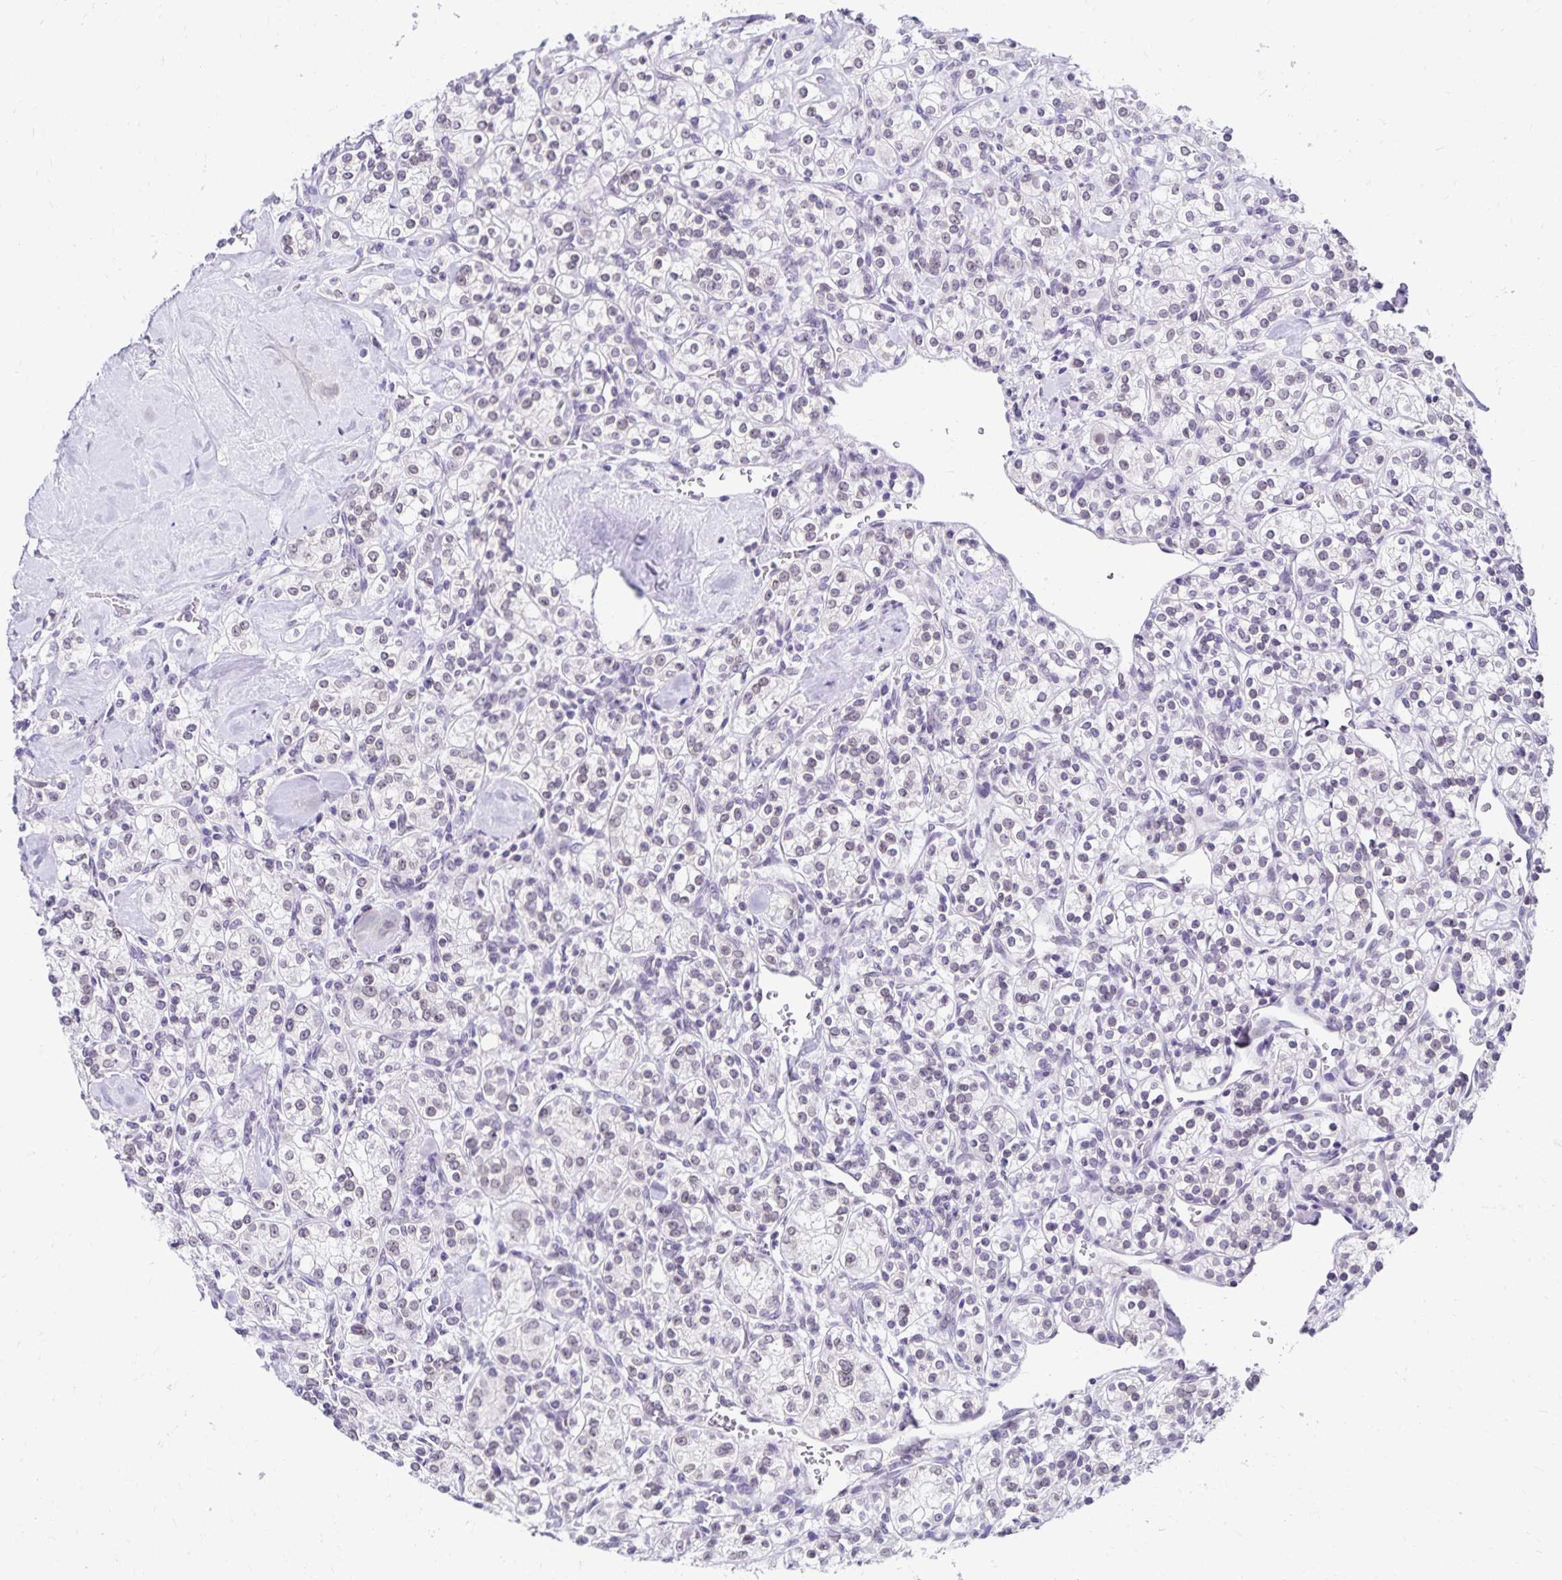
{"staining": {"intensity": "negative", "quantity": "none", "location": "none"}, "tissue": "renal cancer", "cell_type": "Tumor cells", "image_type": "cancer", "snomed": [{"axis": "morphology", "description": "Adenocarcinoma, NOS"}, {"axis": "topography", "description": "Kidney"}], "caption": "This is an immunohistochemistry image of adenocarcinoma (renal). There is no staining in tumor cells.", "gene": "FAM166C", "patient": {"sex": "male", "age": 77}}